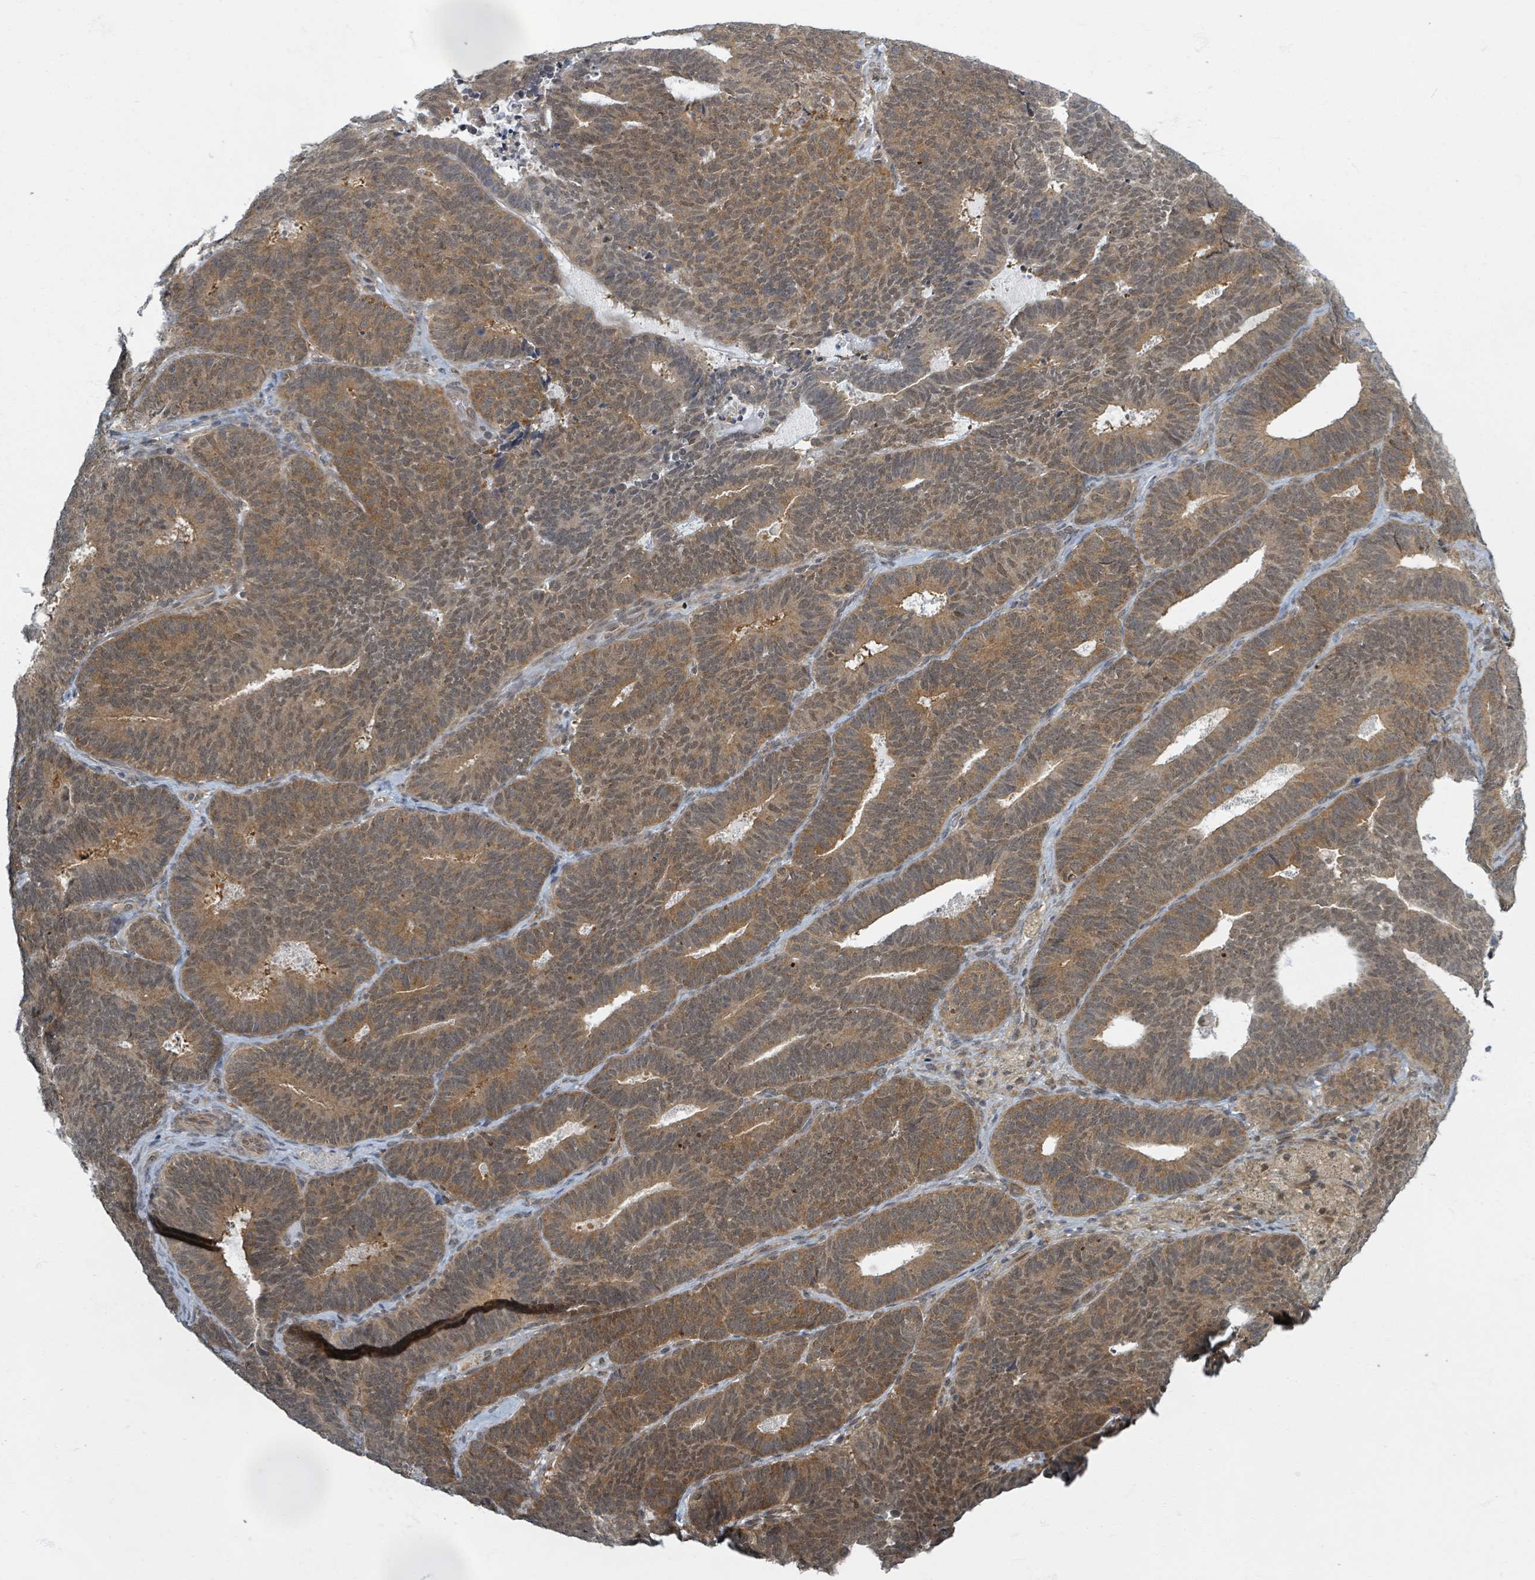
{"staining": {"intensity": "moderate", "quantity": ">75%", "location": "cytoplasmic/membranous,nuclear"}, "tissue": "endometrial cancer", "cell_type": "Tumor cells", "image_type": "cancer", "snomed": [{"axis": "morphology", "description": "Adenocarcinoma, NOS"}, {"axis": "topography", "description": "Endometrium"}], "caption": "Brown immunohistochemical staining in adenocarcinoma (endometrial) shows moderate cytoplasmic/membranous and nuclear expression in approximately >75% of tumor cells. Nuclei are stained in blue.", "gene": "INTS15", "patient": {"sex": "female", "age": 70}}